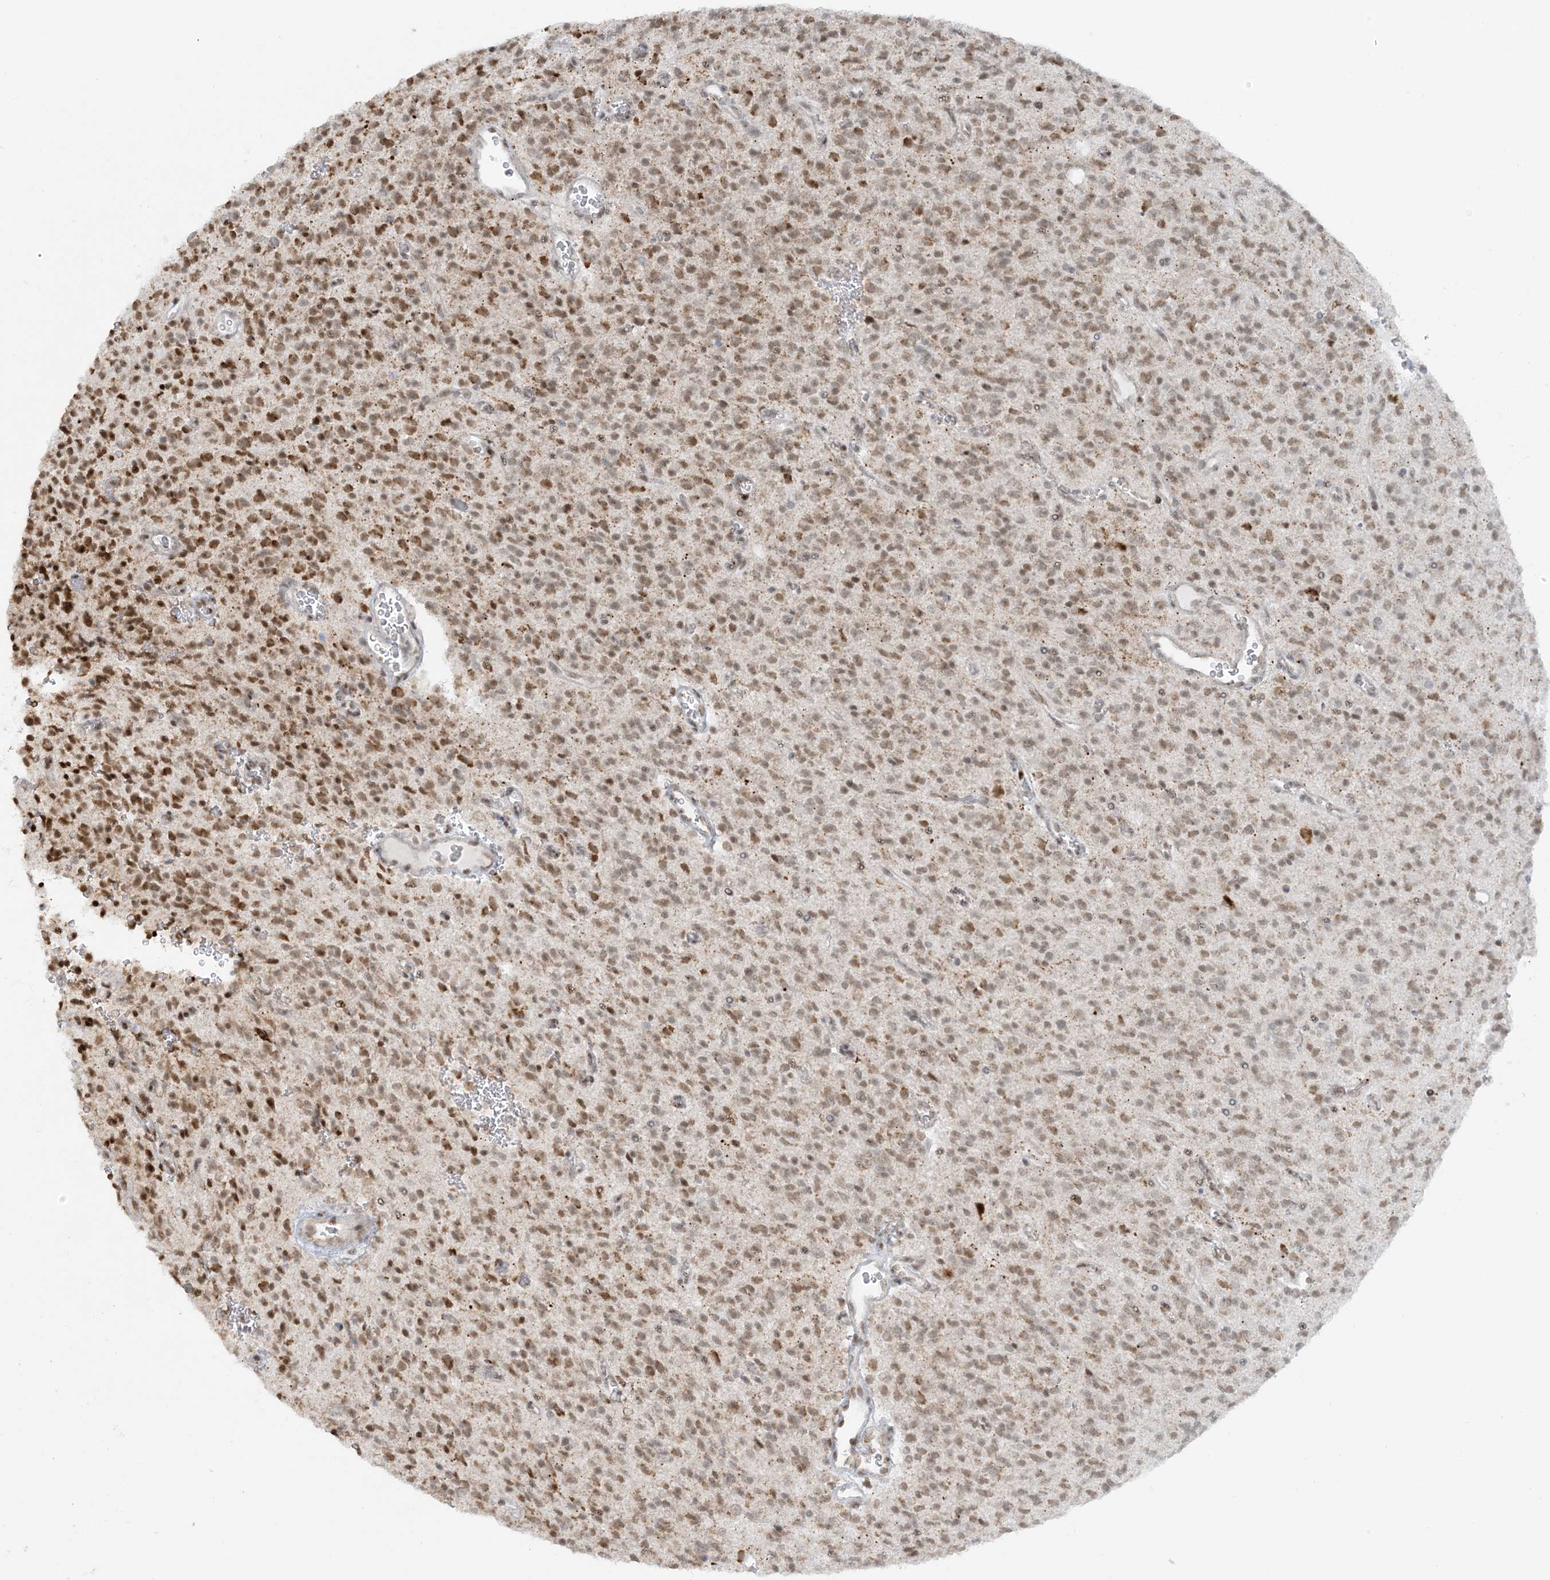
{"staining": {"intensity": "moderate", "quantity": ">75%", "location": "nuclear"}, "tissue": "glioma", "cell_type": "Tumor cells", "image_type": "cancer", "snomed": [{"axis": "morphology", "description": "Glioma, malignant, High grade"}, {"axis": "topography", "description": "Brain"}], "caption": "Immunohistochemistry of glioma reveals medium levels of moderate nuclear positivity in about >75% of tumor cells.", "gene": "ECT2L", "patient": {"sex": "male", "age": 34}}